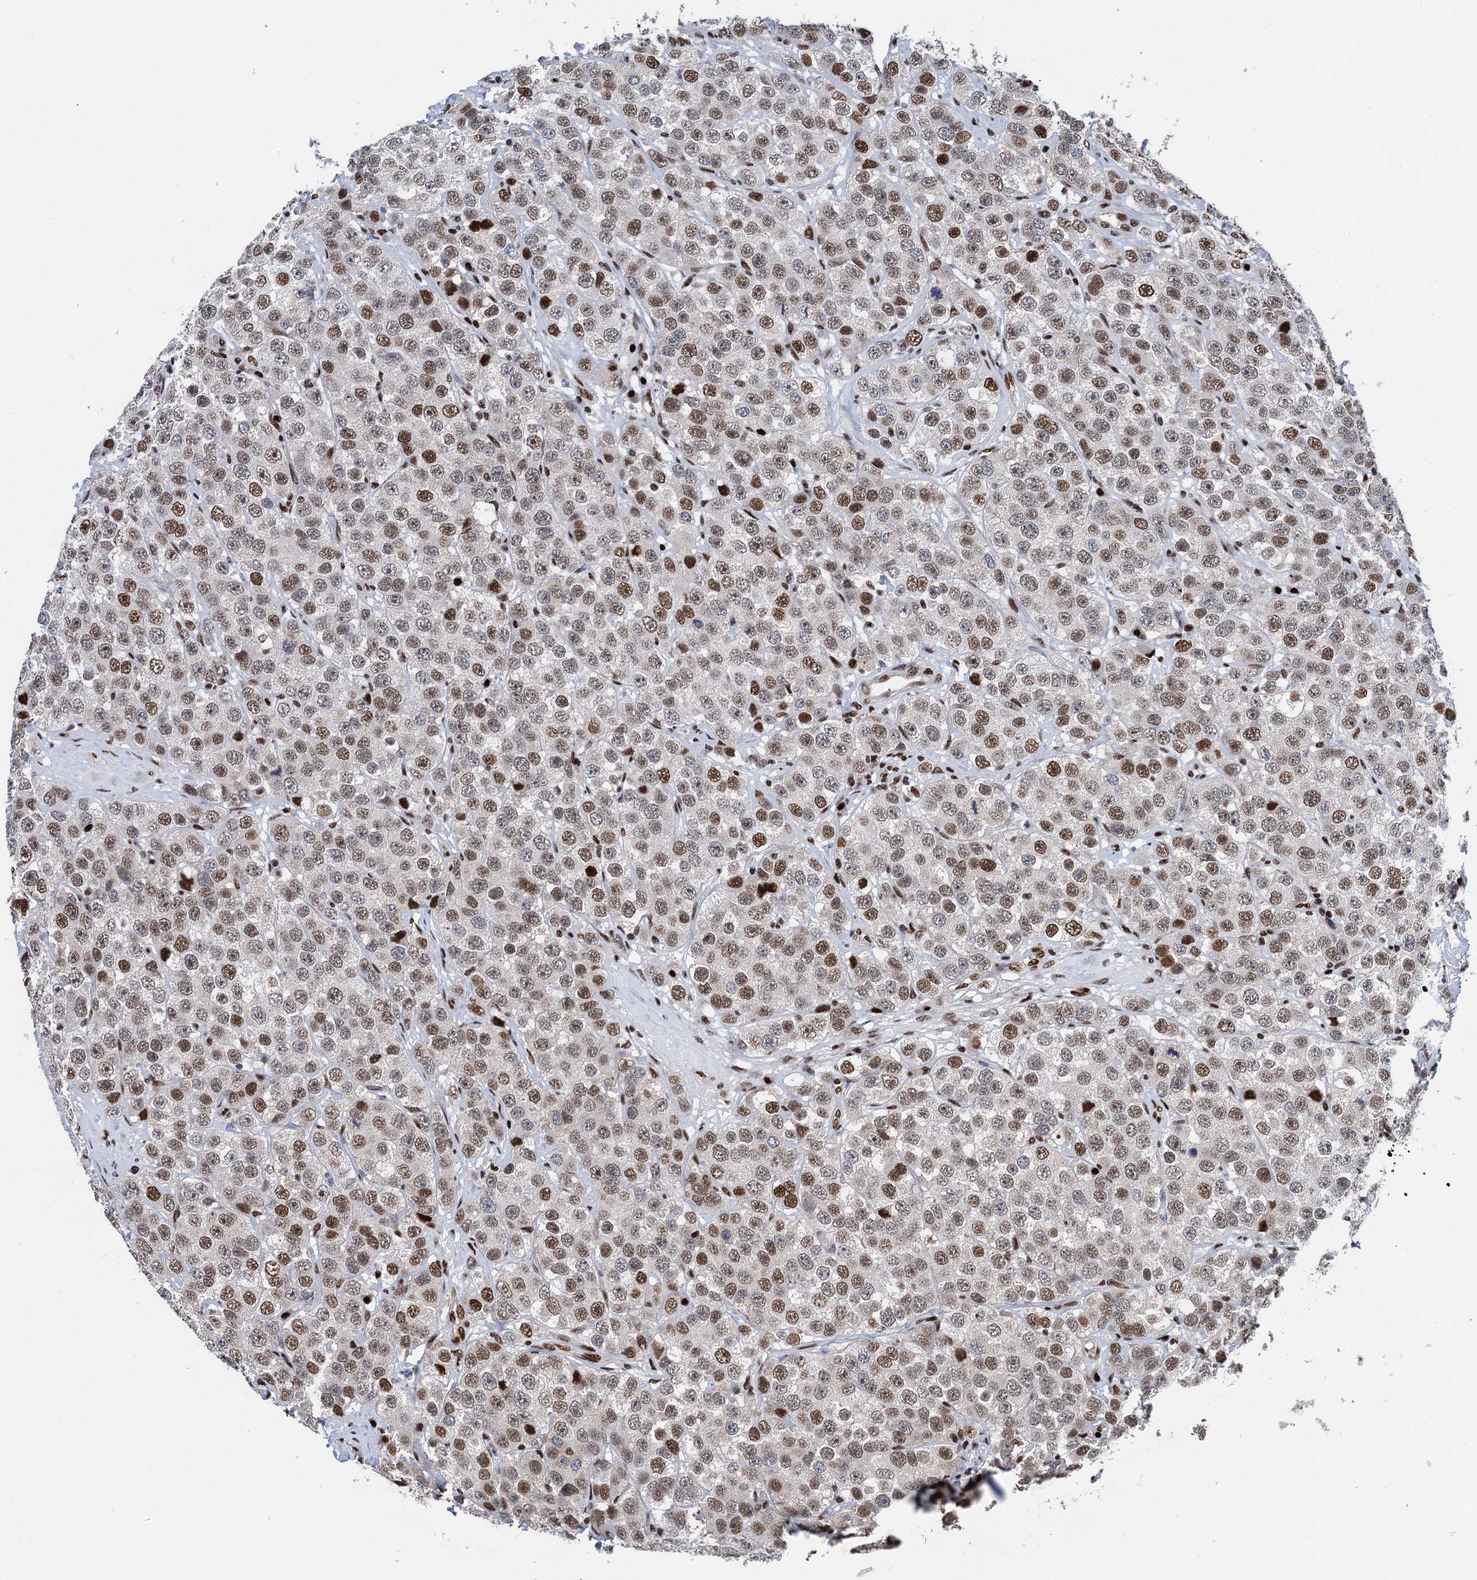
{"staining": {"intensity": "moderate", "quantity": "25%-75%", "location": "nuclear"}, "tissue": "testis cancer", "cell_type": "Tumor cells", "image_type": "cancer", "snomed": [{"axis": "morphology", "description": "Seminoma, NOS"}, {"axis": "topography", "description": "Testis"}], "caption": "Tumor cells display moderate nuclear positivity in about 25%-75% of cells in testis cancer.", "gene": "PPP4R1", "patient": {"sex": "male", "age": 28}}